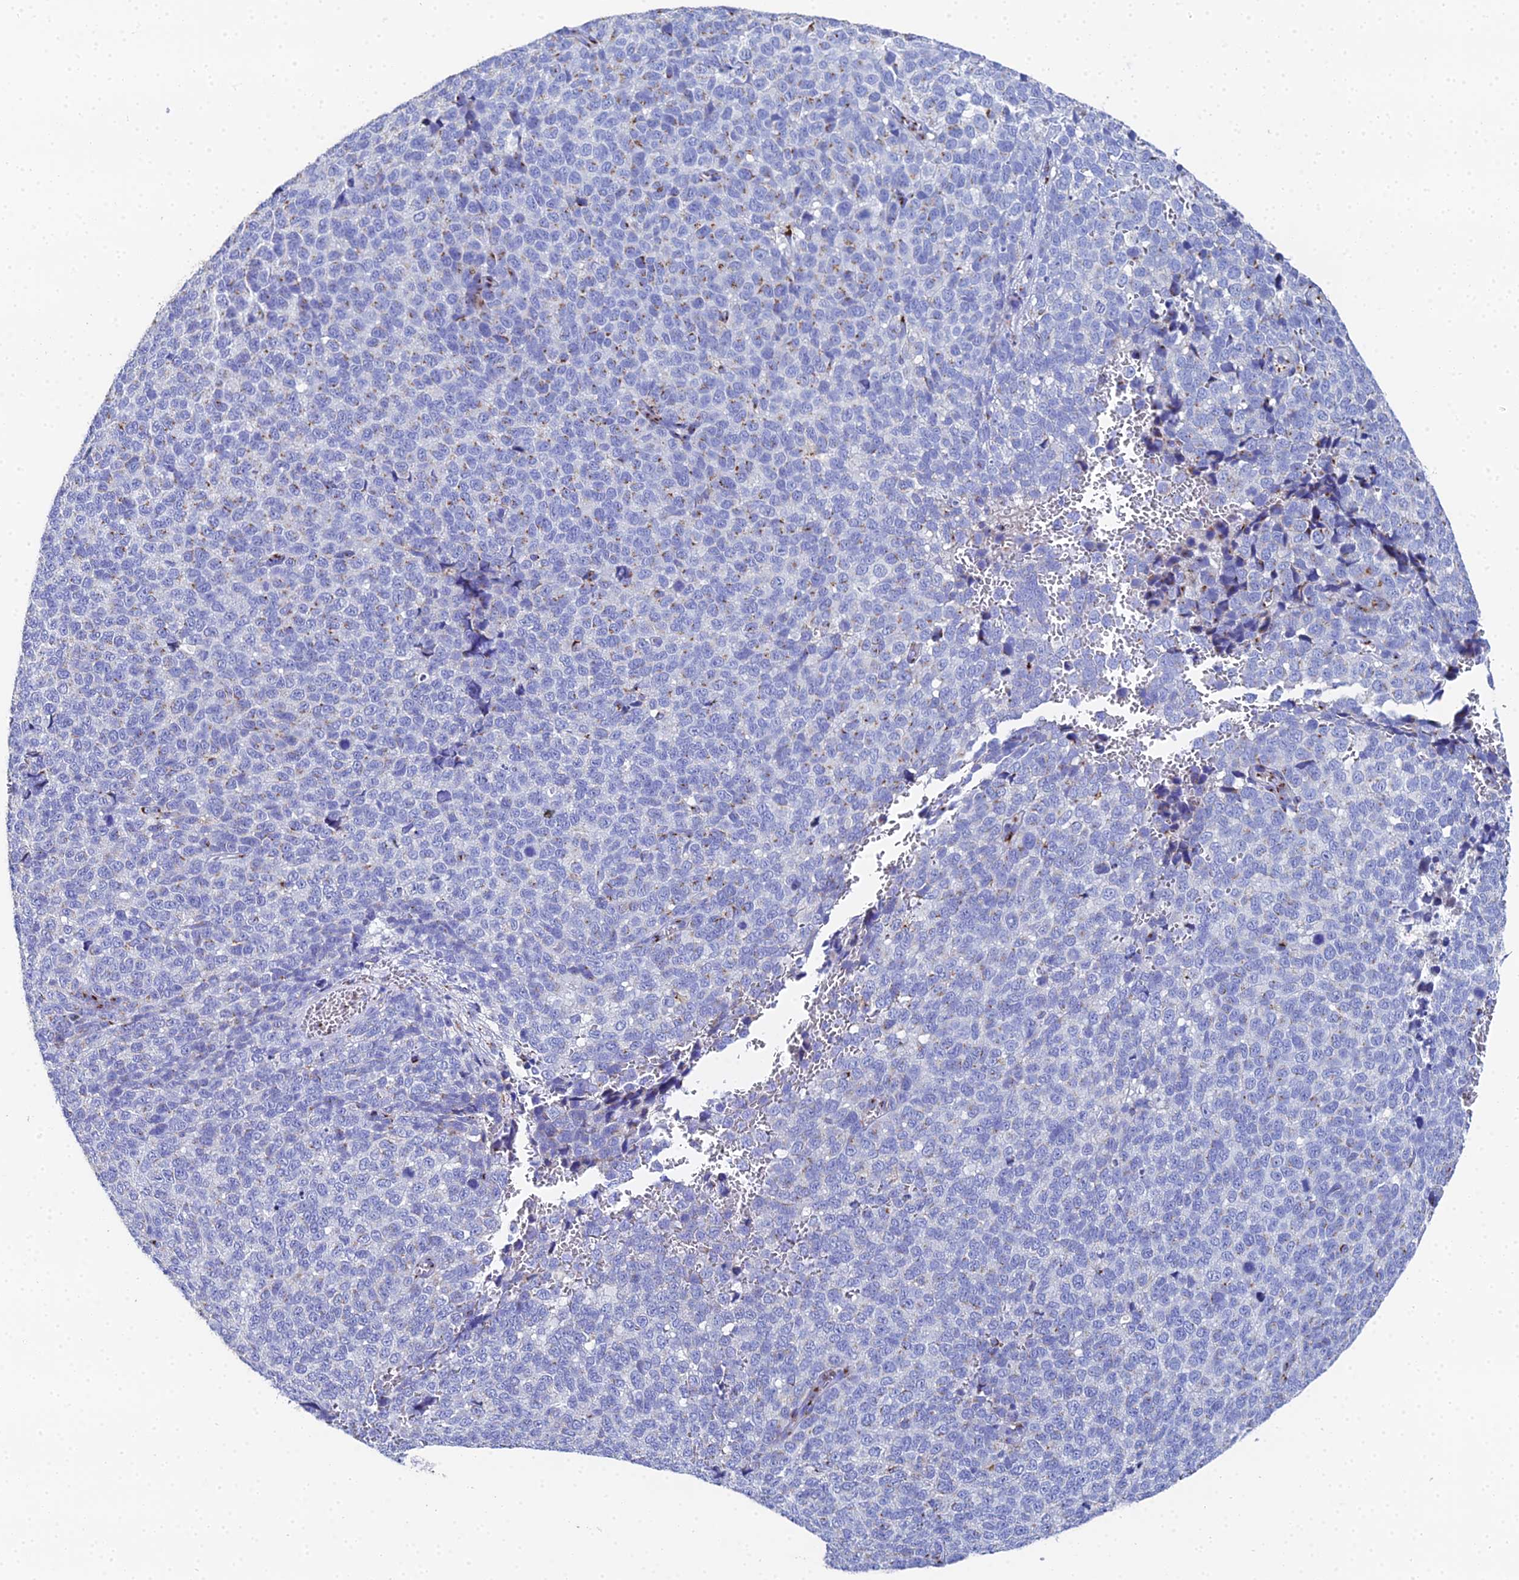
{"staining": {"intensity": "moderate", "quantity": "<25%", "location": "cytoplasmic/membranous"}, "tissue": "melanoma", "cell_type": "Tumor cells", "image_type": "cancer", "snomed": [{"axis": "morphology", "description": "Malignant melanoma, NOS"}, {"axis": "topography", "description": "Nose, NOS"}], "caption": "An image of human melanoma stained for a protein reveals moderate cytoplasmic/membranous brown staining in tumor cells. (DAB IHC, brown staining for protein, blue staining for nuclei).", "gene": "ENSG00000268674", "patient": {"sex": "female", "age": 48}}